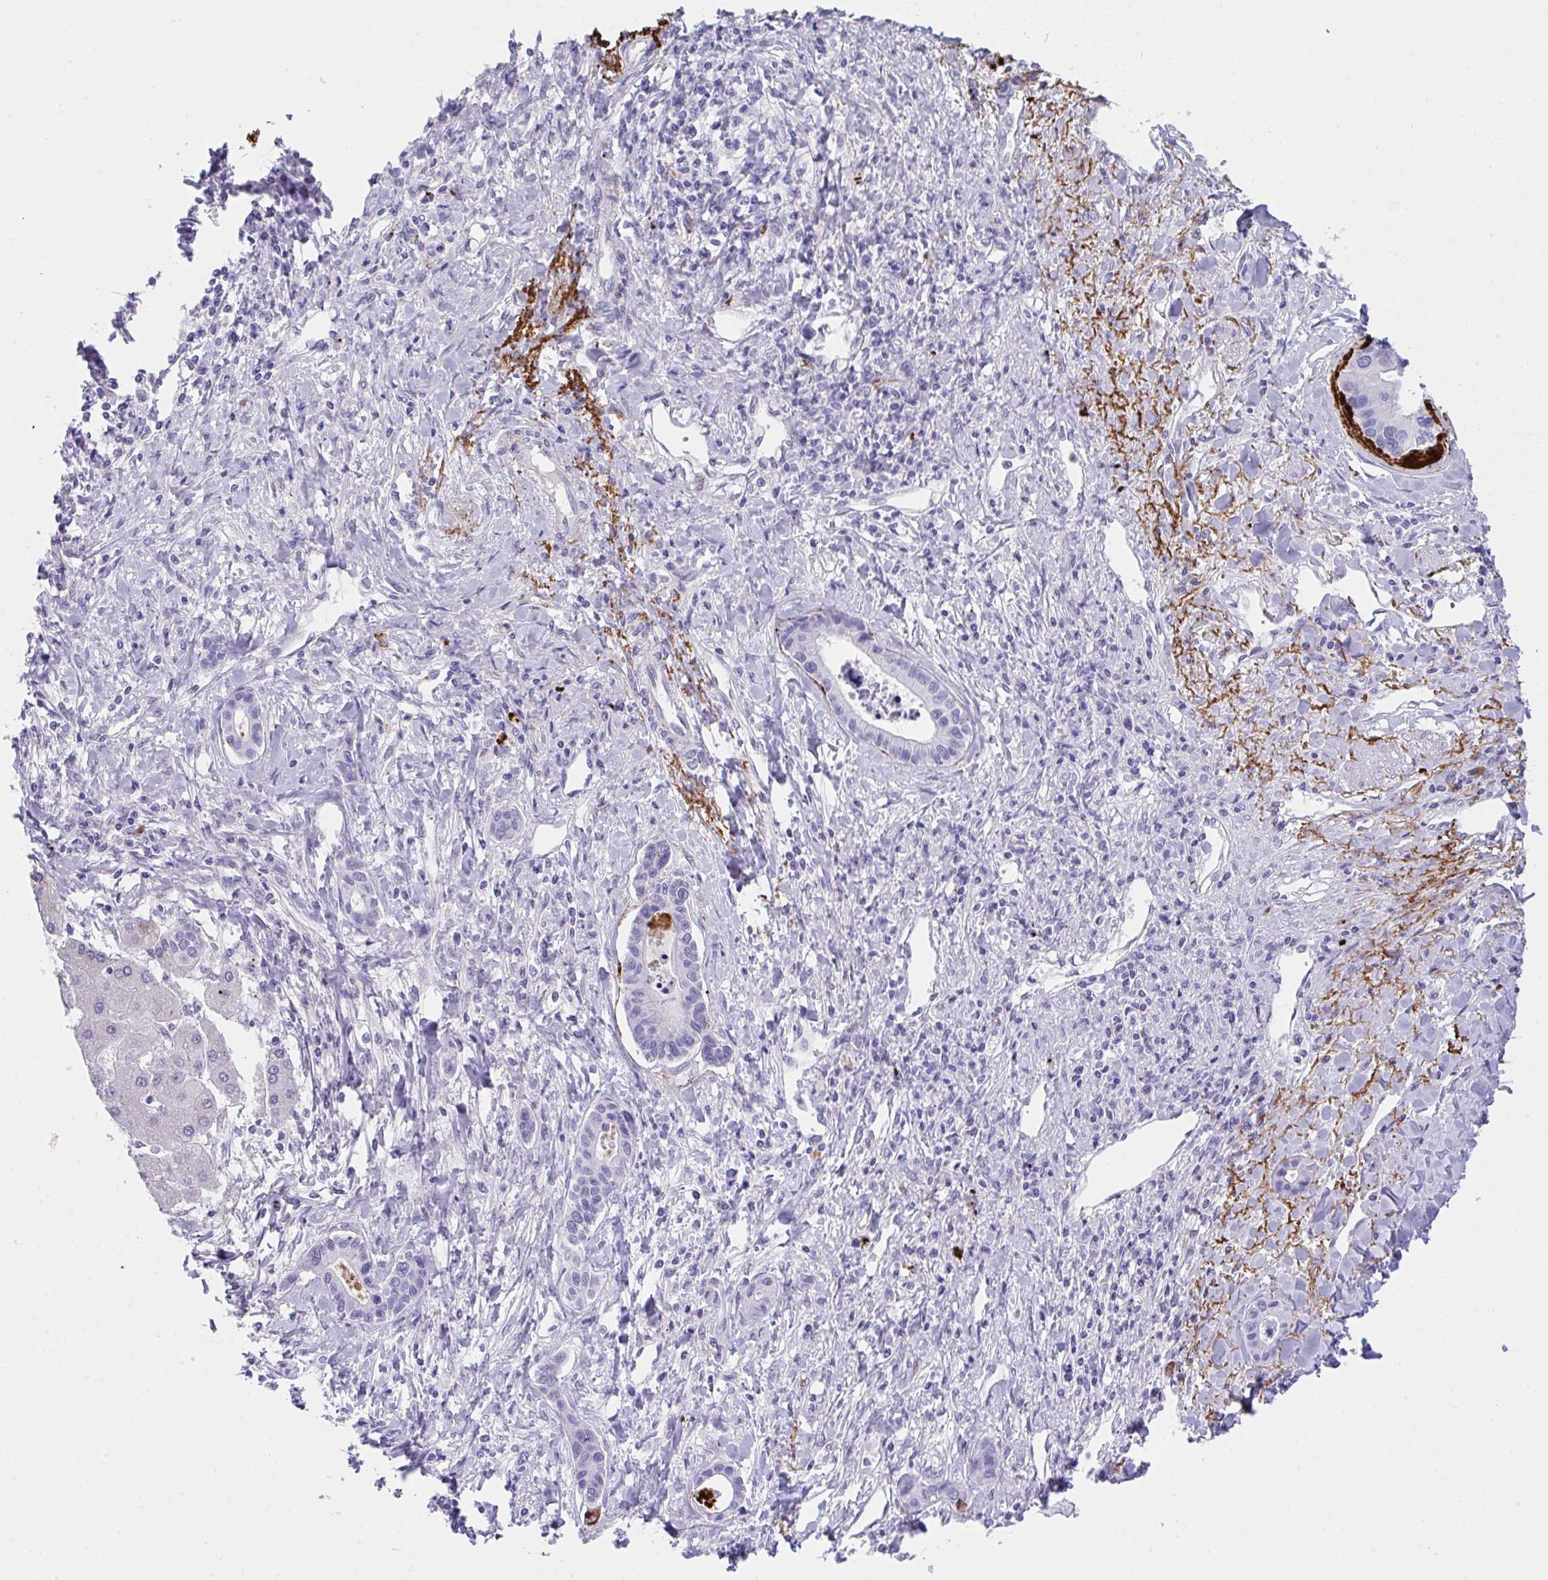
{"staining": {"intensity": "negative", "quantity": "none", "location": "none"}, "tissue": "liver cancer", "cell_type": "Tumor cells", "image_type": "cancer", "snomed": [{"axis": "morphology", "description": "Cholangiocarcinoma"}, {"axis": "topography", "description": "Liver"}], "caption": "DAB immunohistochemical staining of human liver cancer exhibits no significant expression in tumor cells.", "gene": "KMT2E", "patient": {"sex": "male", "age": 66}}